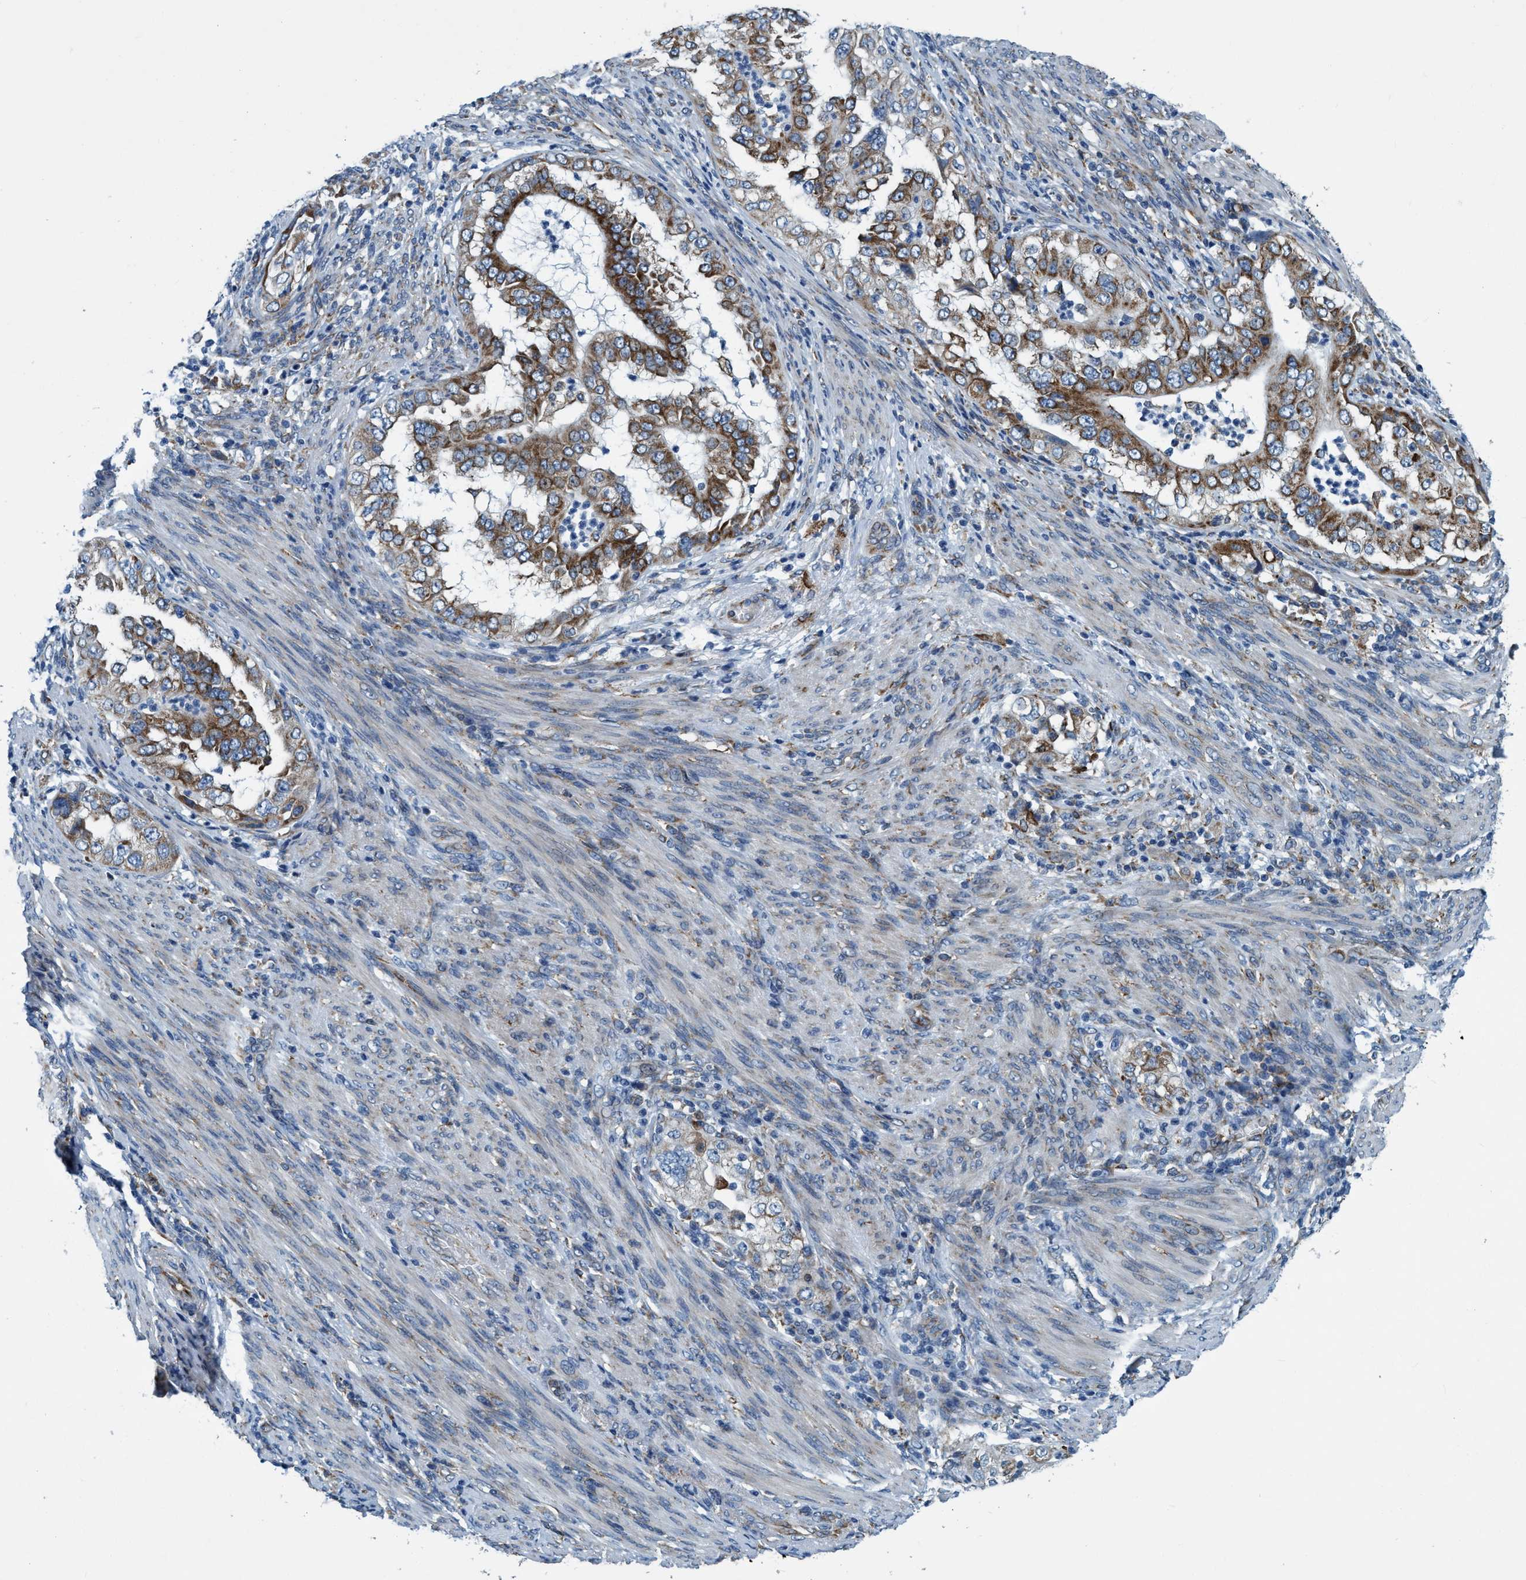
{"staining": {"intensity": "moderate", "quantity": ">75%", "location": "cytoplasmic/membranous"}, "tissue": "endometrial cancer", "cell_type": "Tumor cells", "image_type": "cancer", "snomed": [{"axis": "morphology", "description": "Adenocarcinoma, NOS"}, {"axis": "topography", "description": "Endometrium"}], "caption": "Endometrial cancer stained with a brown dye demonstrates moderate cytoplasmic/membranous positive staining in about >75% of tumor cells.", "gene": "ARMC9", "patient": {"sex": "female", "age": 85}}